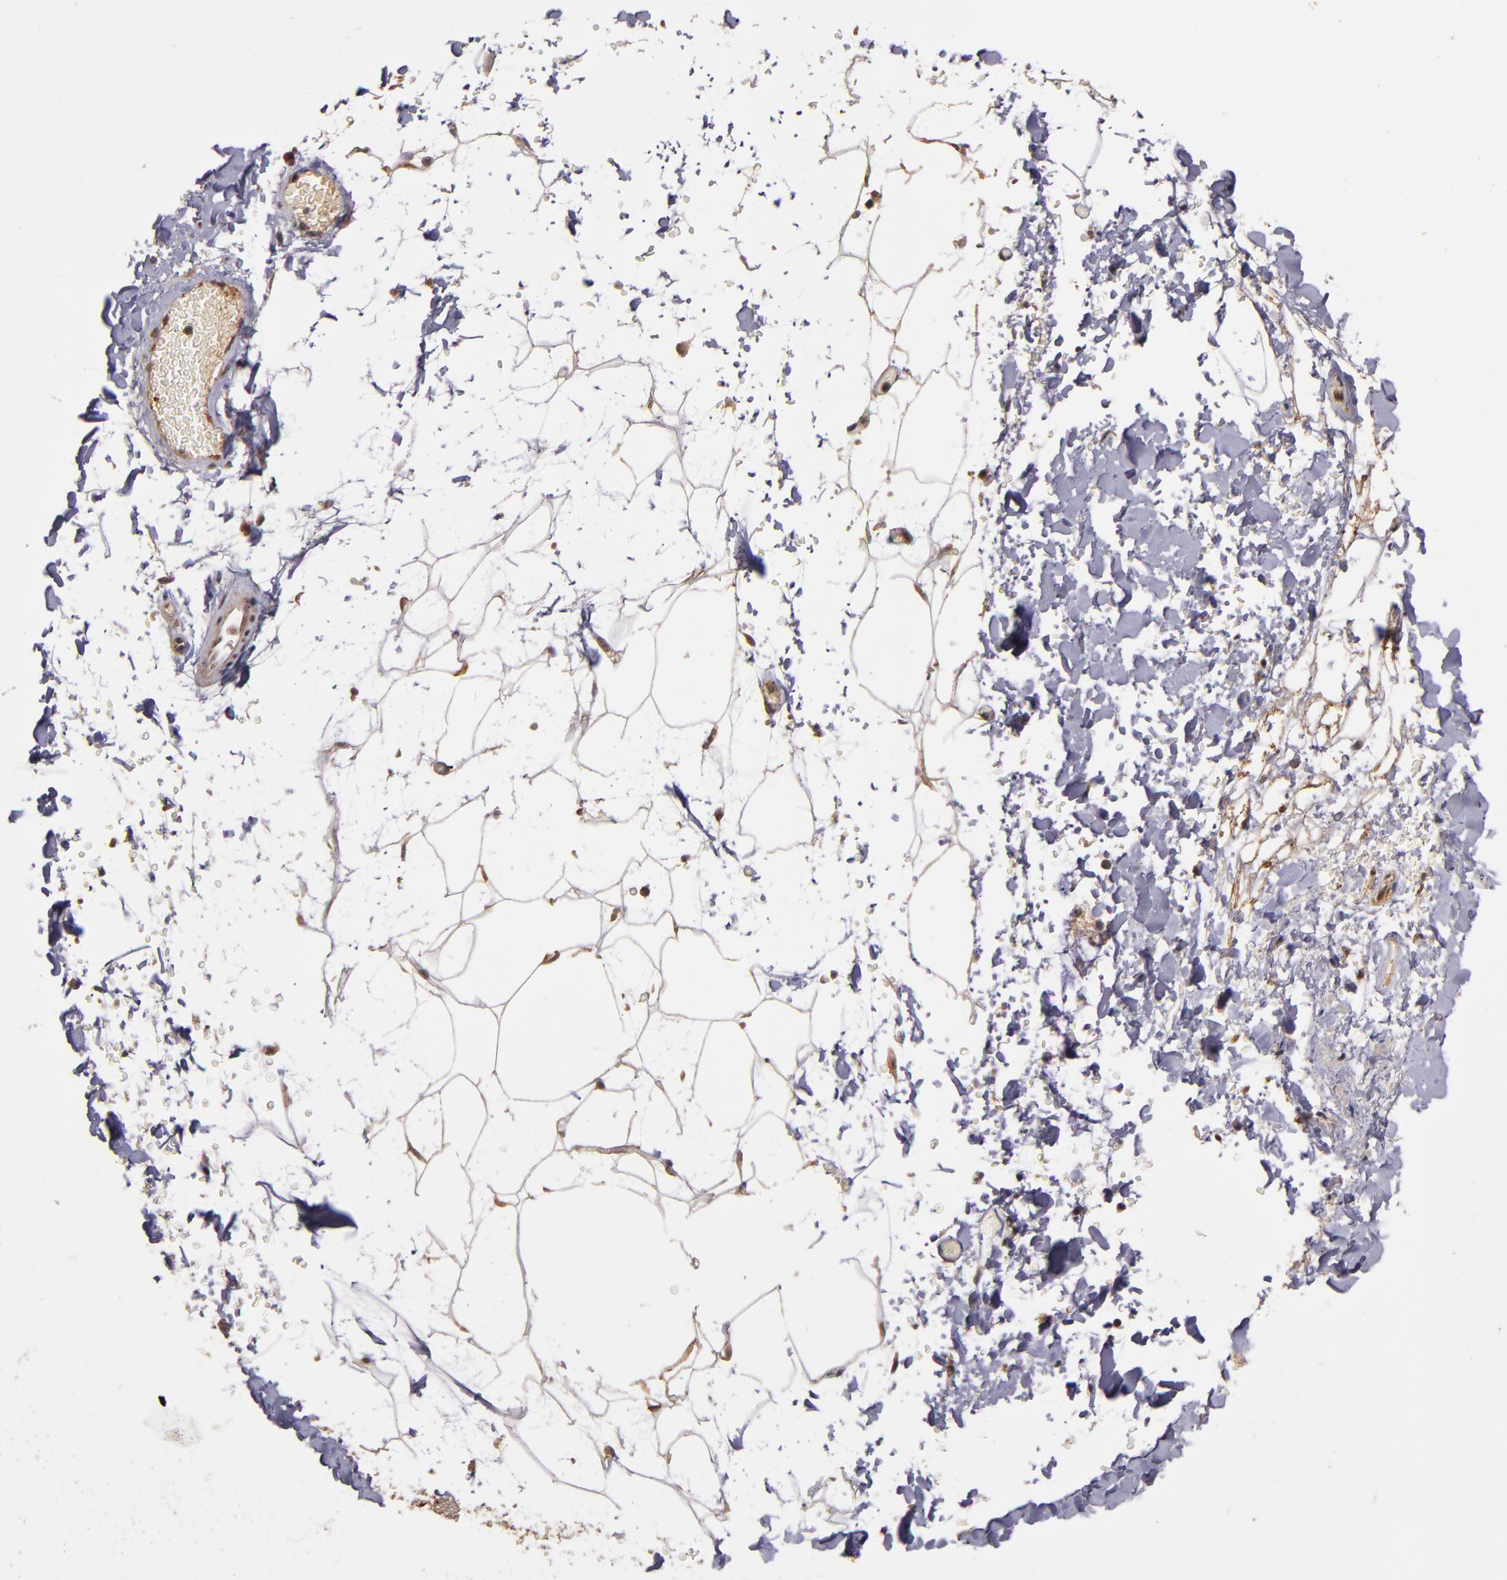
{"staining": {"intensity": "weak", "quantity": ">75%", "location": "cytoplasmic/membranous"}, "tissue": "adipose tissue", "cell_type": "Adipocytes", "image_type": "normal", "snomed": [{"axis": "morphology", "description": "Normal tissue, NOS"}, {"axis": "topography", "description": "Soft tissue"}], "caption": "Normal adipose tissue was stained to show a protein in brown. There is low levels of weak cytoplasmic/membranous staining in about >75% of adipocytes. (DAB (3,3'-diaminobenzidine) IHC, brown staining for protein, blue staining for nuclei).", "gene": "RIOK3", "patient": {"sex": "male", "age": 72}}